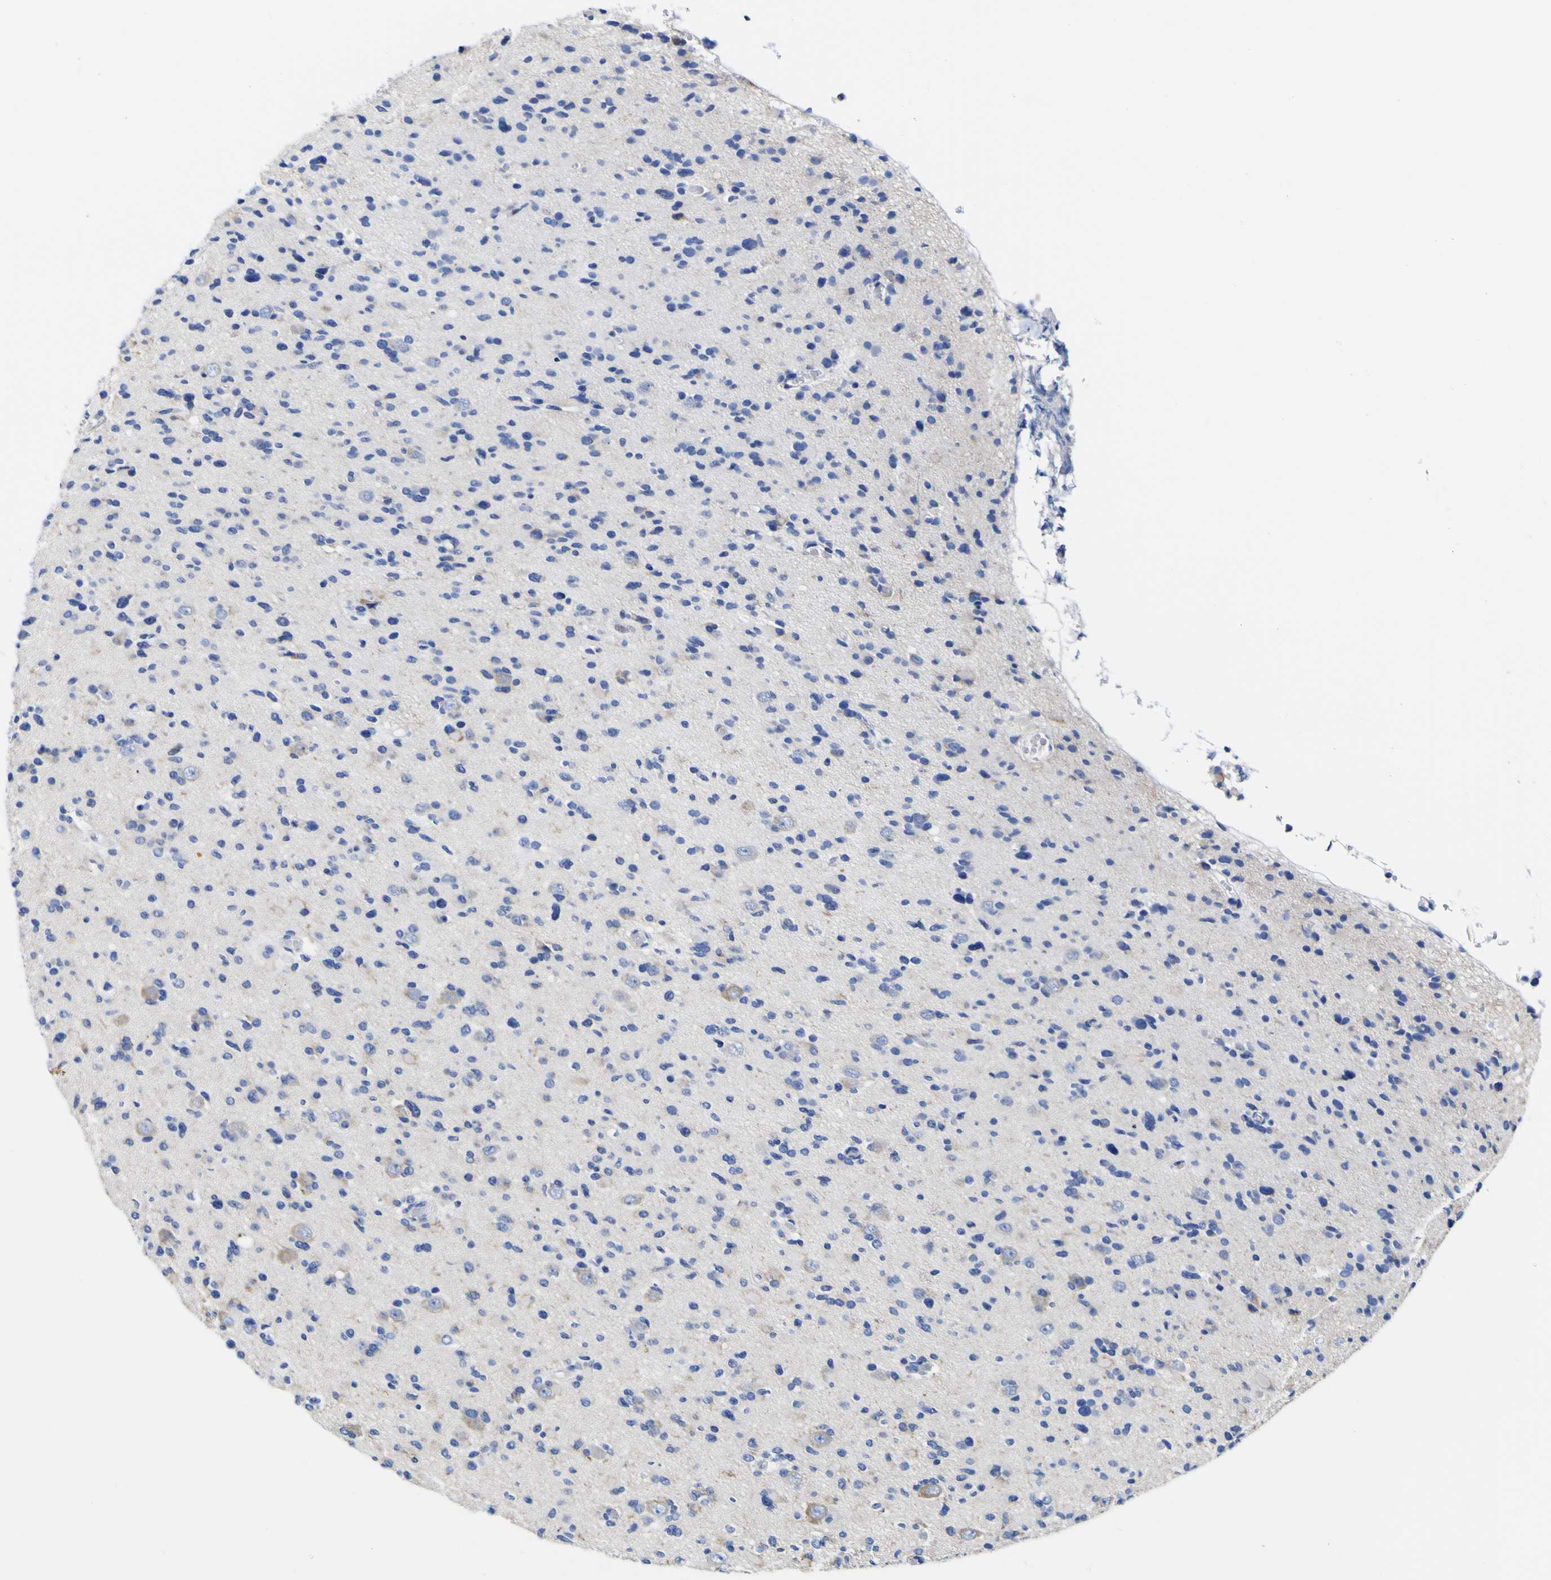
{"staining": {"intensity": "negative", "quantity": "none", "location": "none"}, "tissue": "glioma", "cell_type": "Tumor cells", "image_type": "cancer", "snomed": [{"axis": "morphology", "description": "Glioma, malignant, Low grade"}, {"axis": "topography", "description": "Brain"}], "caption": "This is an immunohistochemistry (IHC) photomicrograph of glioma. There is no expression in tumor cells.", "gene": "HLA-DQA1", "patient": {"sex": "female", "age": 22}}